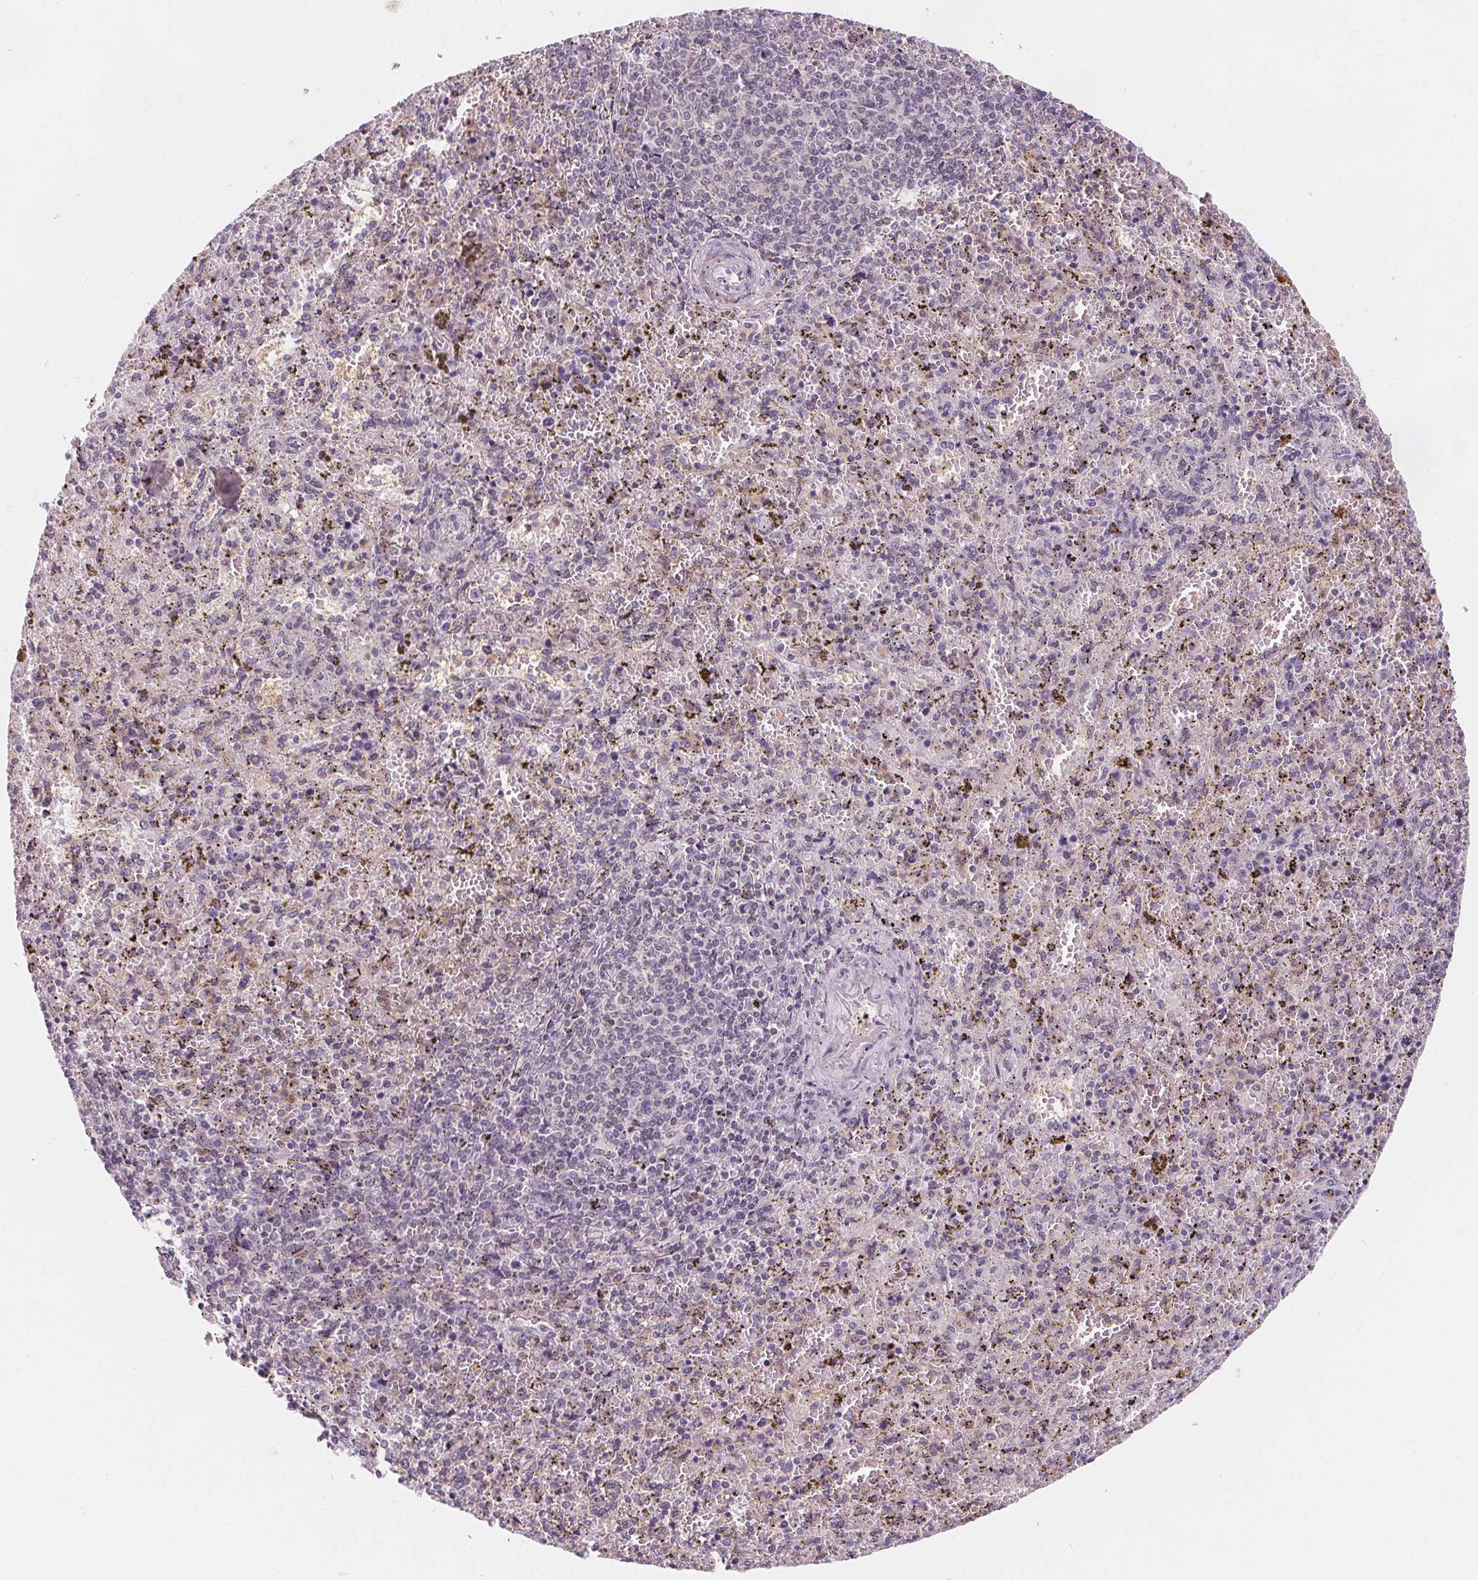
{"staining": {"intensity": "negative", "quantity": "none", "location": "none"}, "tissue": "spleen", "cell_type": "Cells in red pulp", "image_type": "normal", "snomed": [{"axis": "morphology", "description": "Normal tissue, NOS"}, {"axis": "topography", "description": "Spleen"}], "caption": "The photomicrograph shows no significant positivity in cells in red pulp of spleen.", "gene": "UGP2", "patient": {"sex": "female", "age": 50}}